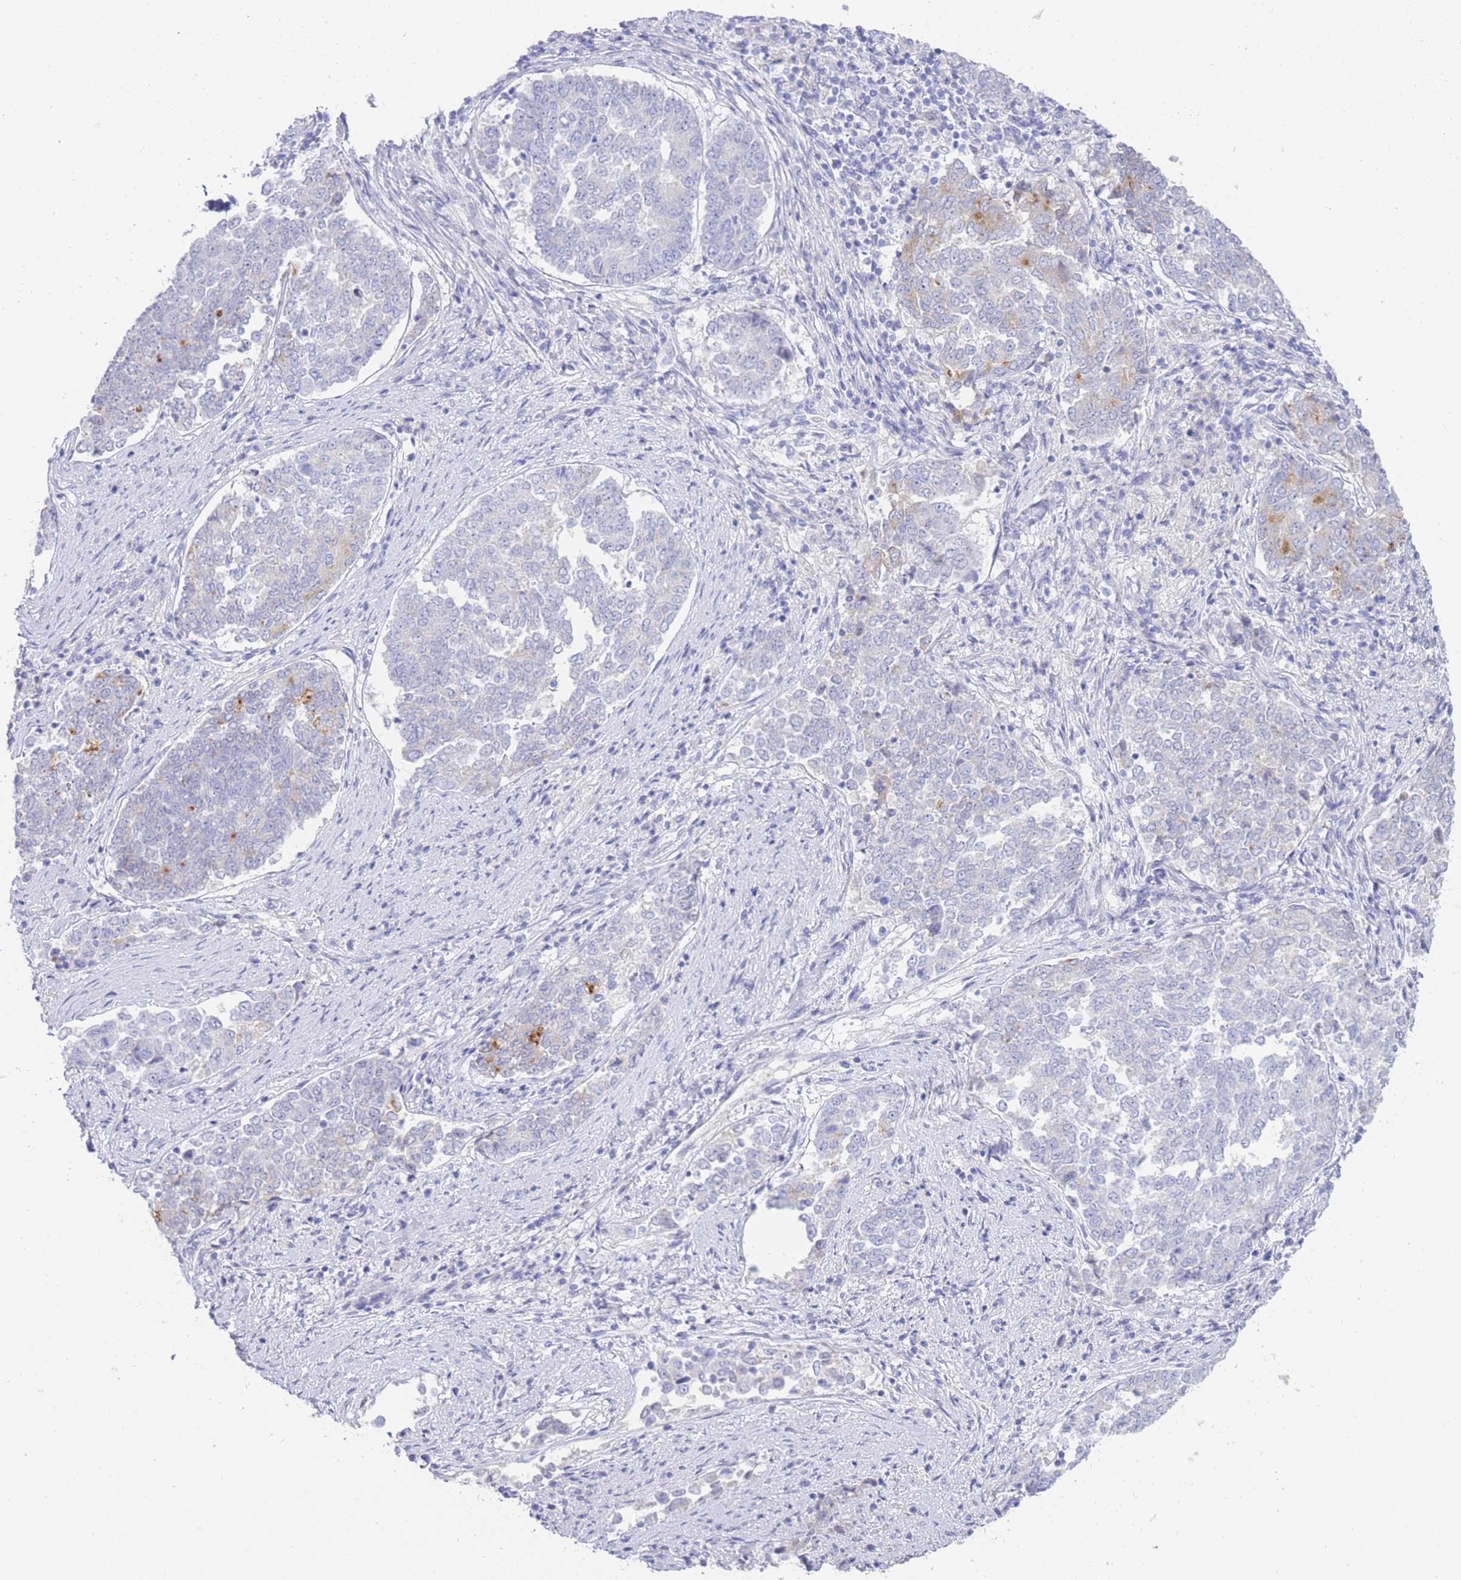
{"staining": {"intensity": "negative", "quantity": "none", "location": "none"}, "tissue": "endometrial cancer", "cell_type": "Tumor cells", "image_type": "cancer", "snomed": [{"axis": "morphology", "description": "Adenocarcinoma, NOS"}, {"axis": "topography", "description": "Endometrium"}], "caption": "Protein analysis of endometrial adenocarcinoma displays no significant staining in tumor cells. (DAB immunohistochemistry visualized using brightfield microscopy, high magnification).", "gene": "LRRC37A", "patient": {"sex": "female", "age": 80}}